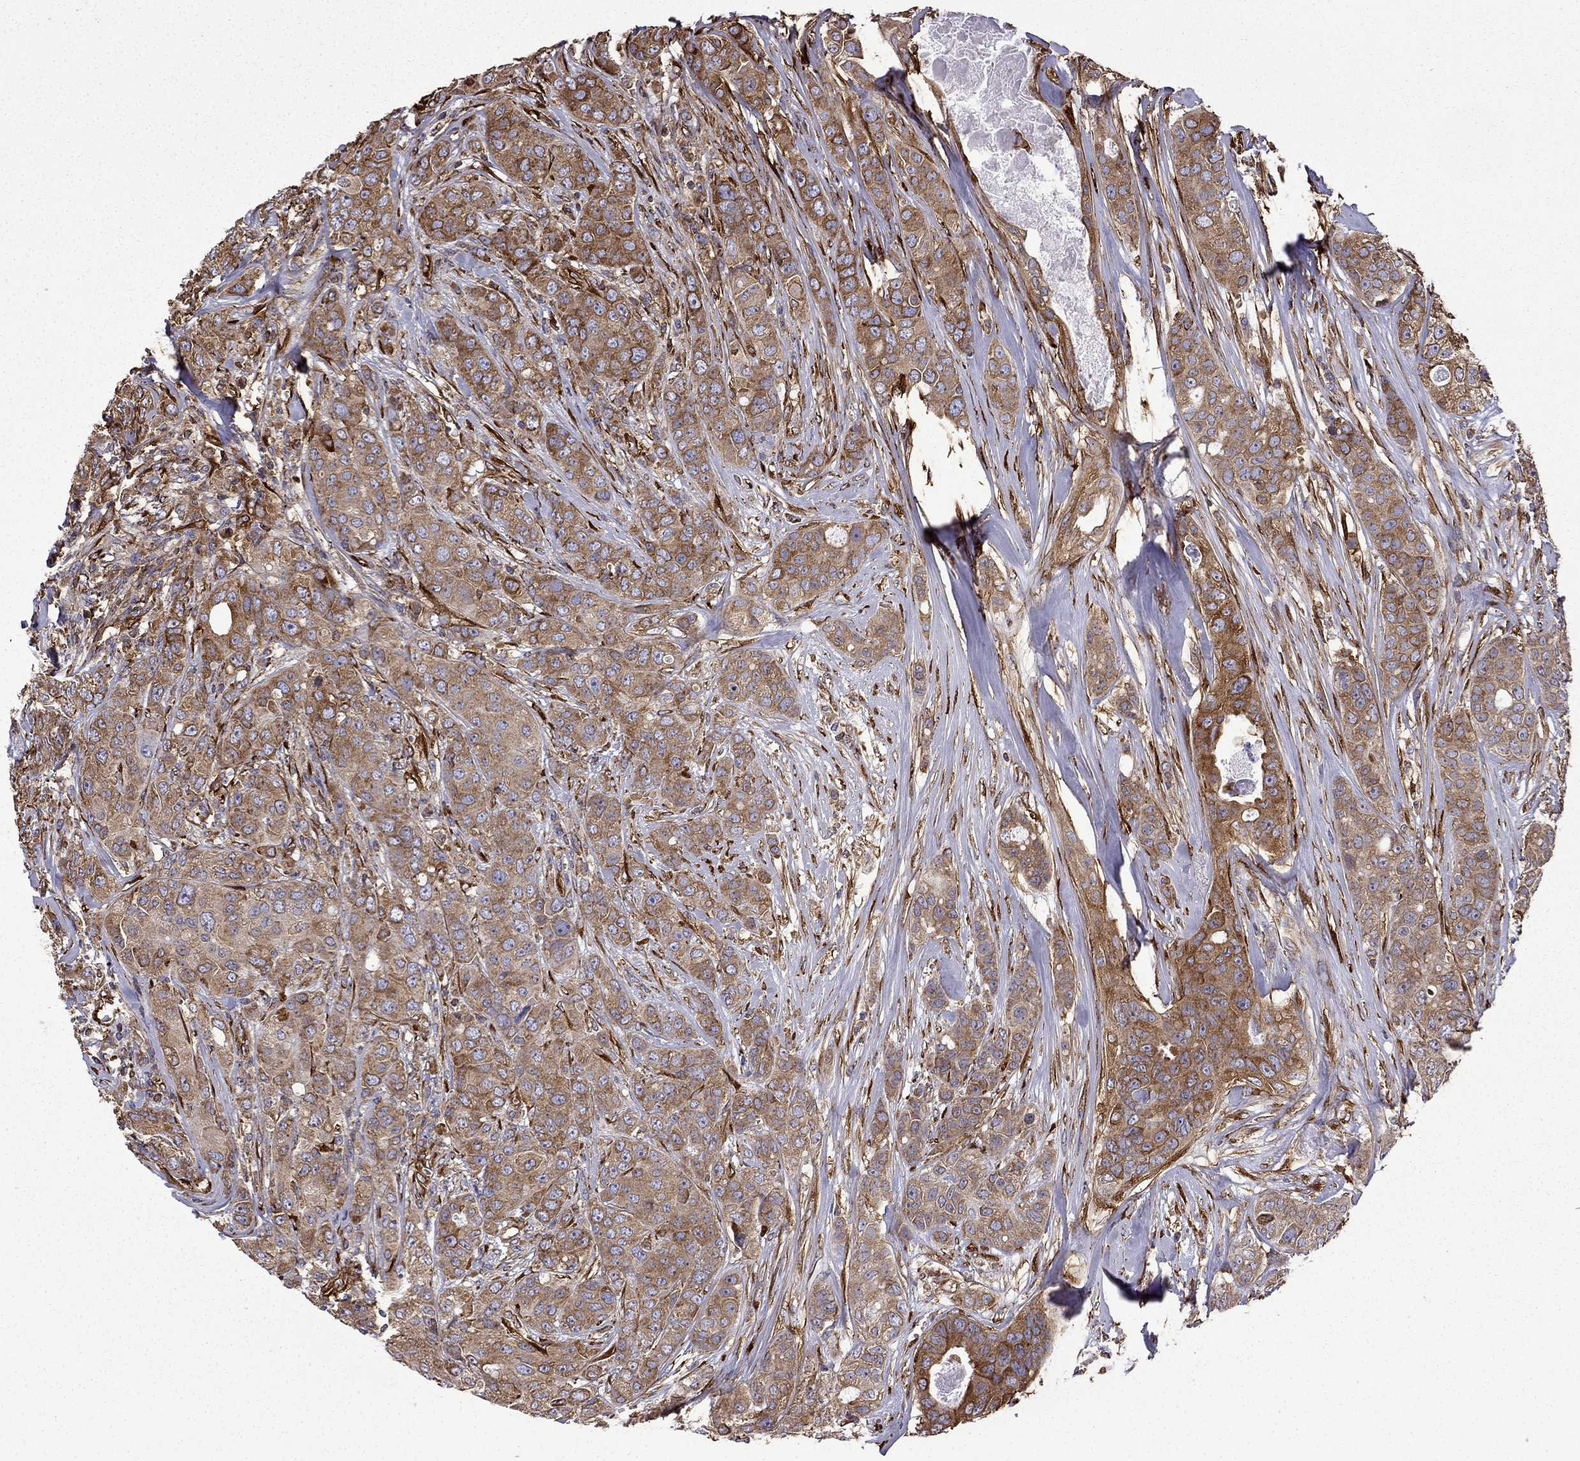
{"staining": {"intensity": "strong", "quantity": ">75%", "location": "cytoplasmic/membranous"}, "tissue": "breast cancer", "cell_type": "Tumor cells", "image_type": "cancer", "snomed": [{"axis": "morphology", "description": "Duct carcinoma"}, {"axis": "topography", "description": "Breast"}], "caption": "Immunohistochemical staining of human breast intraductal carcinoma shows high levels of strong cytoplasmic/membranous positivity in approximately >75% of tumor cells.", "gene": "MAP4", "patient": {"sex": "female", "age": 43}}